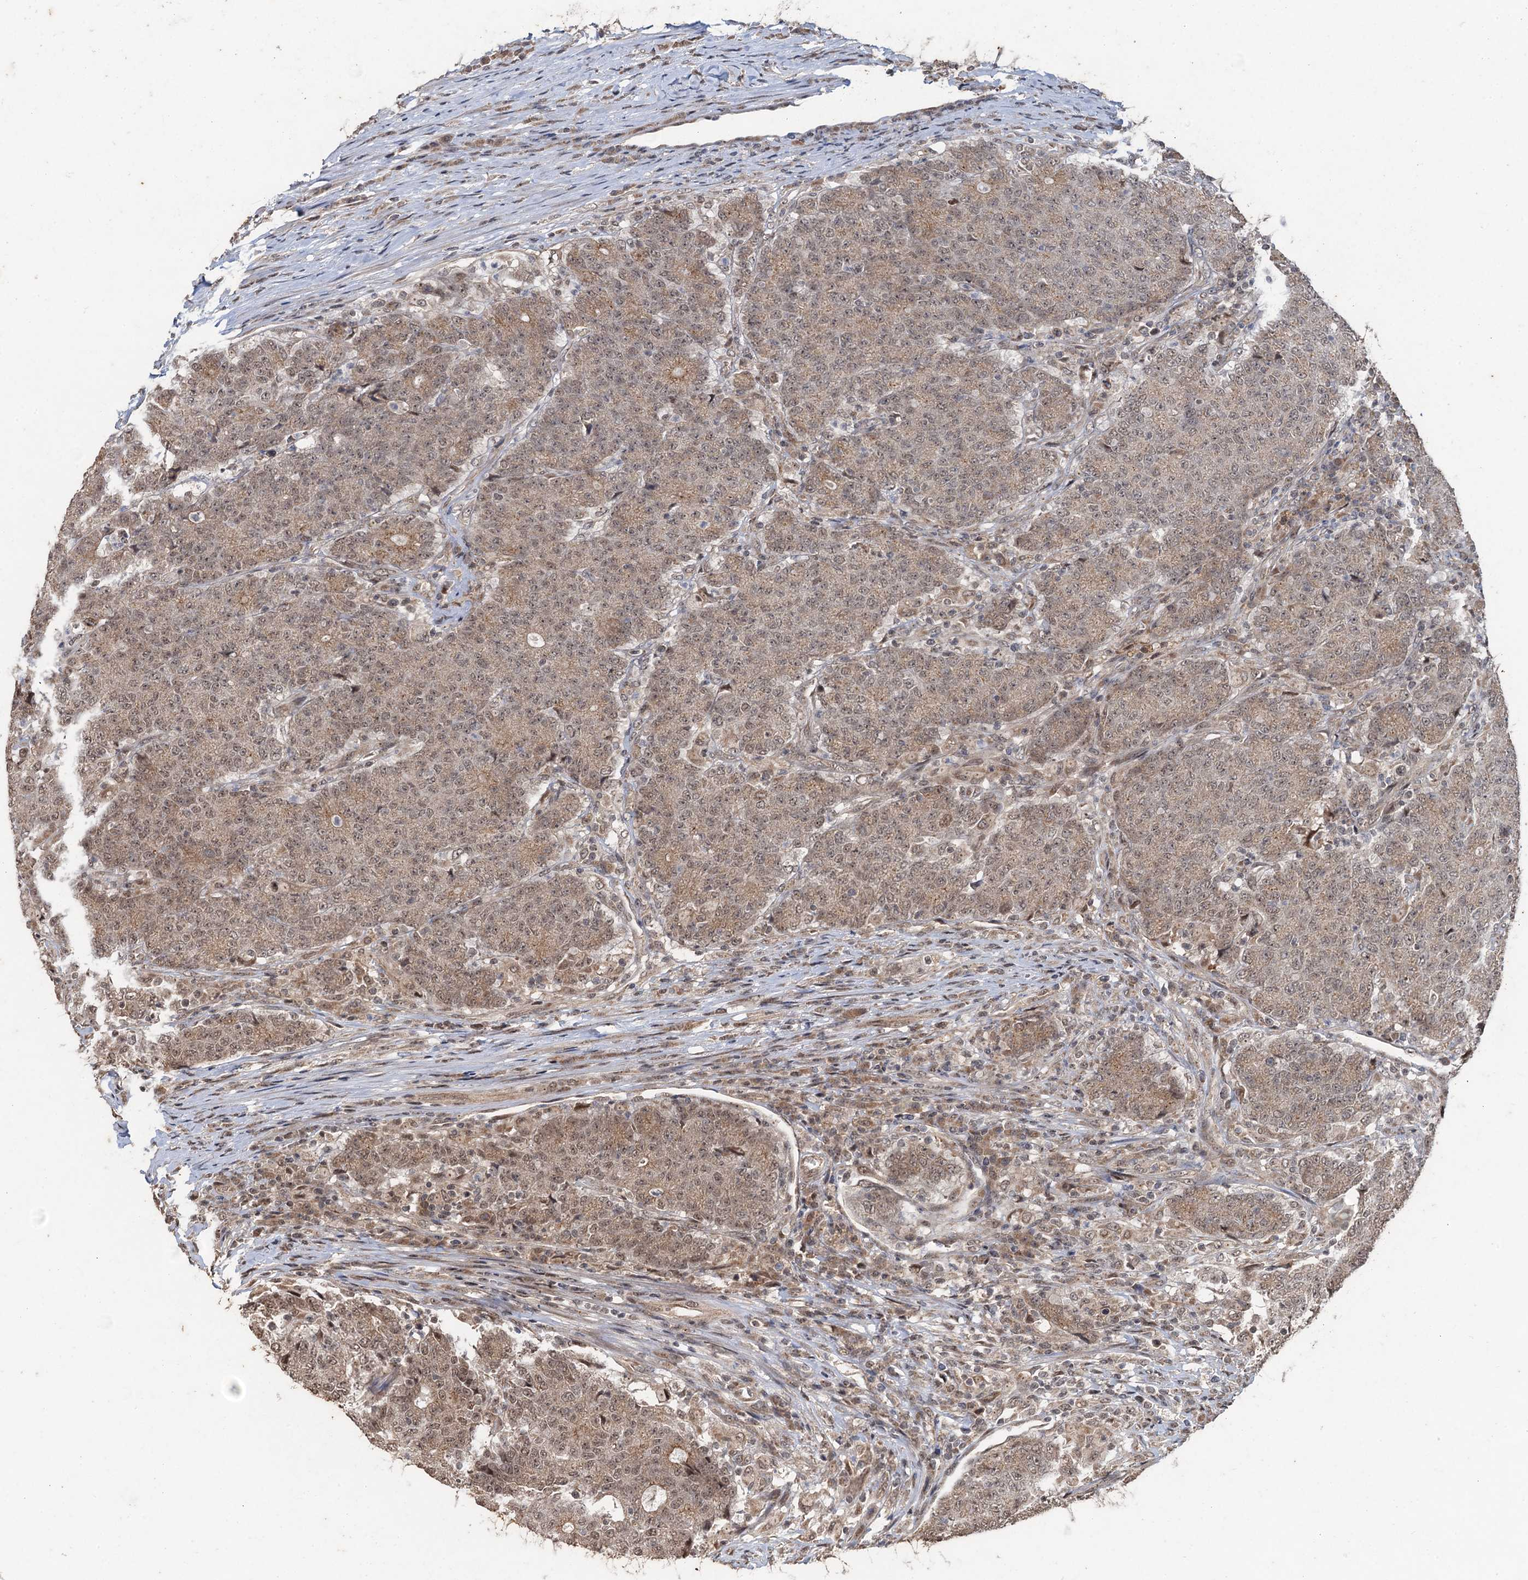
{"staining": {"intensity": "moderate", "quantity": ">75%", "location": "cytoplasmic/membranous,nuclear"}, "tissue": "colorectal cancer", "cell_type": "Tumor cells", "image_type": "cancer", "snomed": [{"axis": "morphology", "description": "Adenocarcinoma, NOS"}, {"axis": "topography", "description": "Colon"}], "caption": "Immunohistochemical staining of colorectal adenocarcinoma displays moderate cytoplasmic/membranous and nuclear protein expression in about >75% of tumor cells.", "gene": "REP15", "patient": {"sex": "female", "age": 75}}